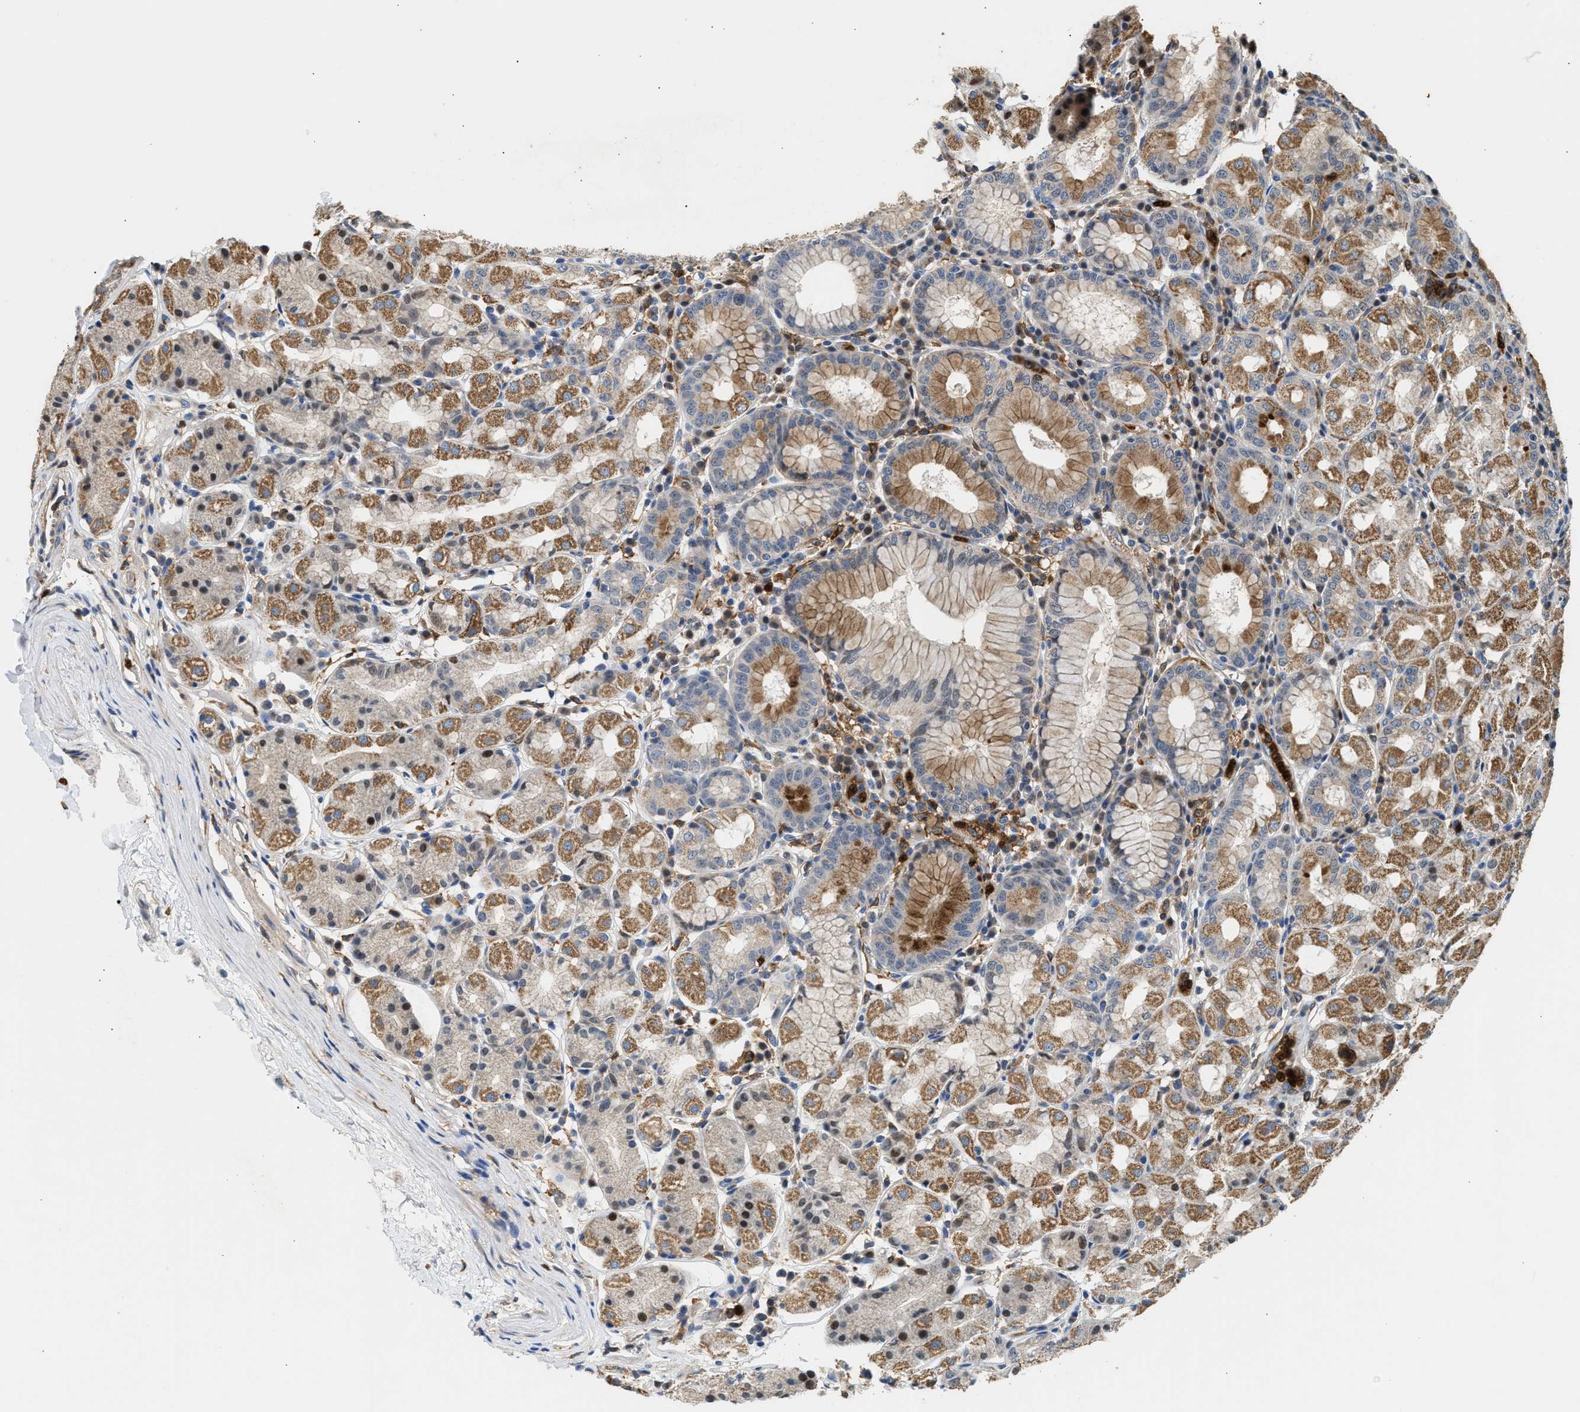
{"staining": {"intensity": "moderate", "quantity": ">75%", "location": "cytoplasmic/membranous,nuclear"}, "tissue": "stomach", "cell_type": "Glandular cells", "image_type": "normal", "snomed": [{"axis": "morphology", "description": "Normal tissue, NOS"}, {"axis": "topography", "description": "Stomach"}, {"axis": "topography", "description": "Stomach, lower"}], "caption": "Human stomach stained with a protein marker demonstrates moderate staining in glandular cells.", "gene": "RAB31", "patient": {"sex": "female", "age": 56}}